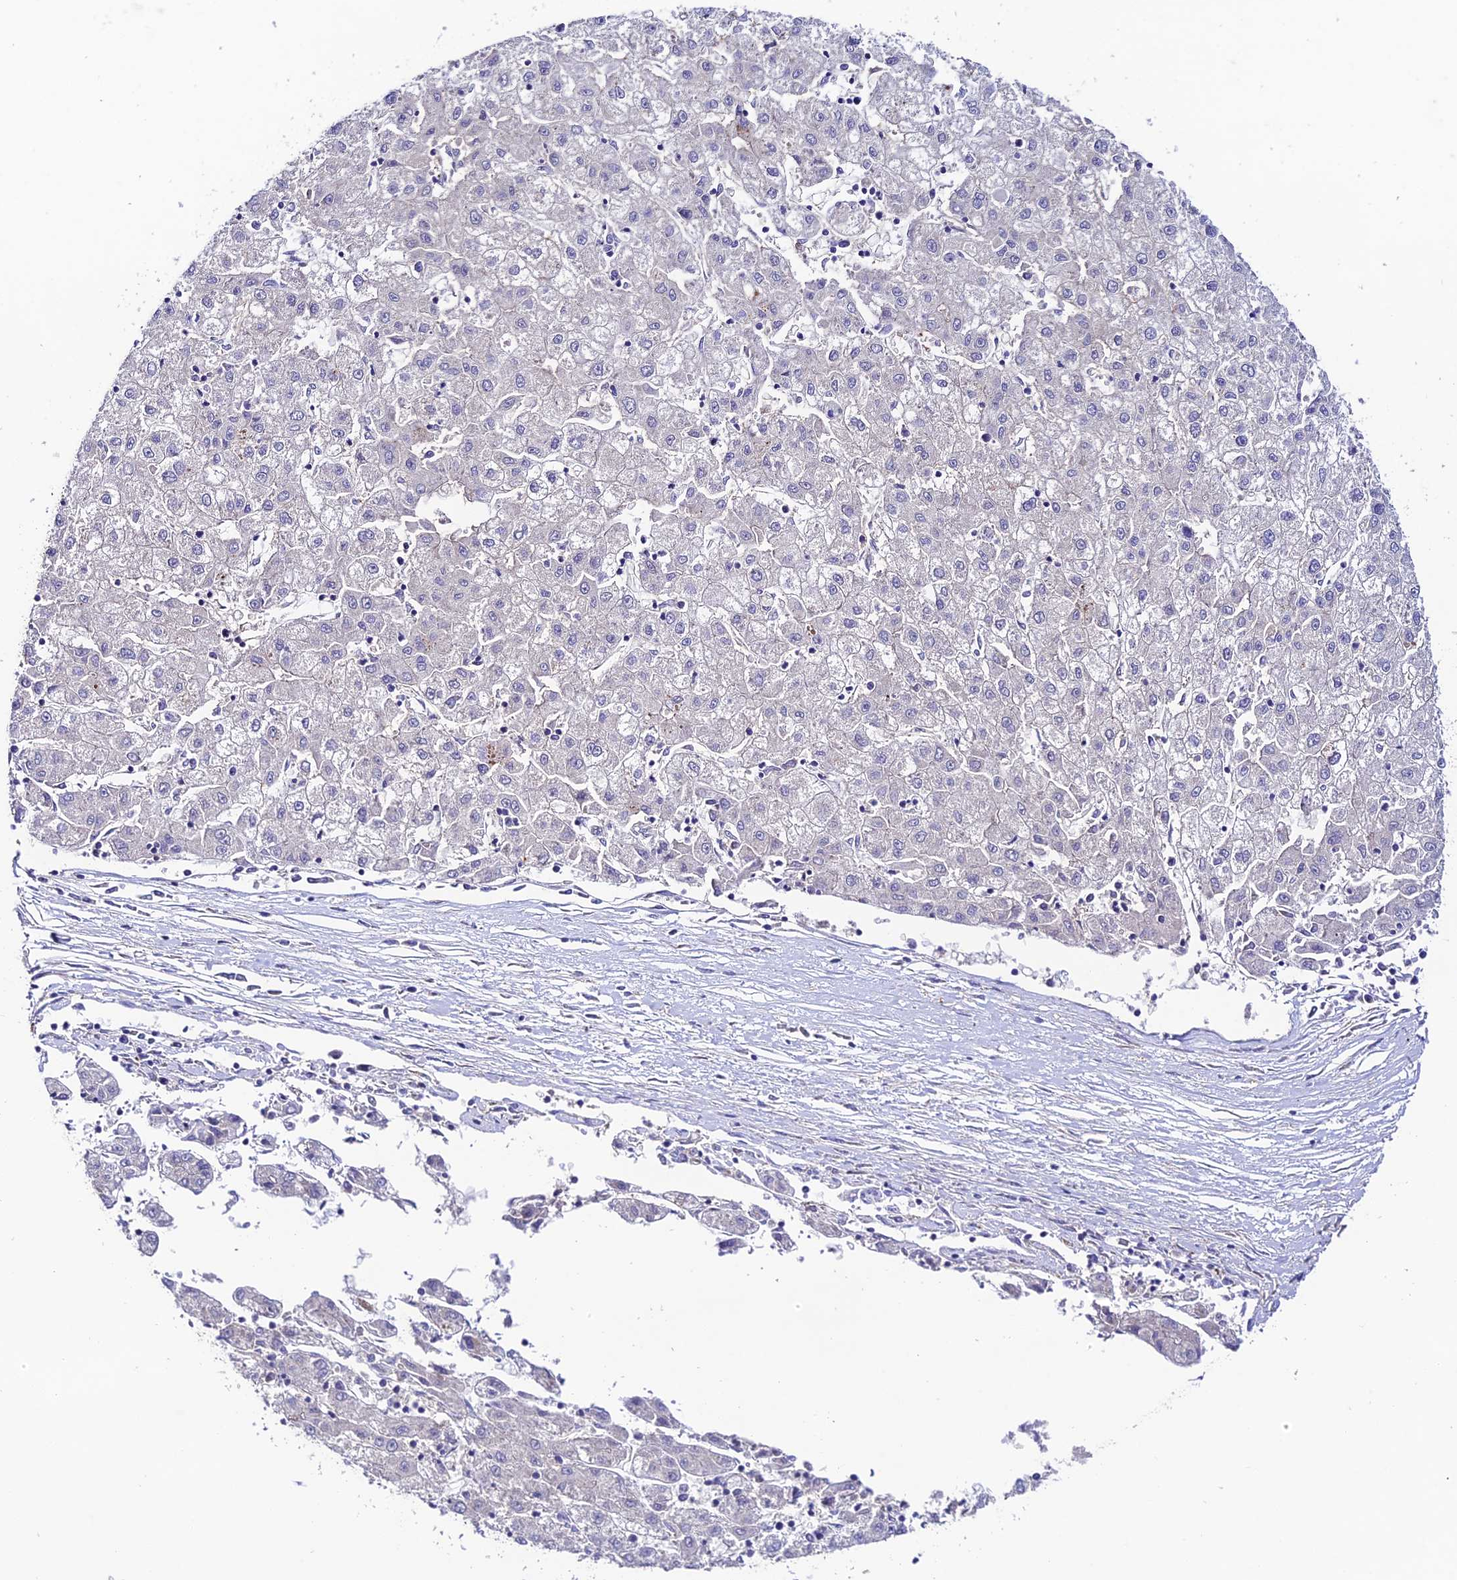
{"staining": {"intensity": "negative", "quantity": "none", "location": "none"}, "tissue": "liver cancer", "cell_type": "Tumor cells", "image_type": "cancer", "snomed": [{"axis": "morphology", "description": "Carcinoma, Hepatocellular, NOS"}, {"axis": "topography", "description": "Liver"}], "caption": "Protein analysis of liver hepatocellular carcinoma reveals no significant staining in tumor cells.", "gene": "BRME1", "patient": {"sex": "male", "age": 72}}